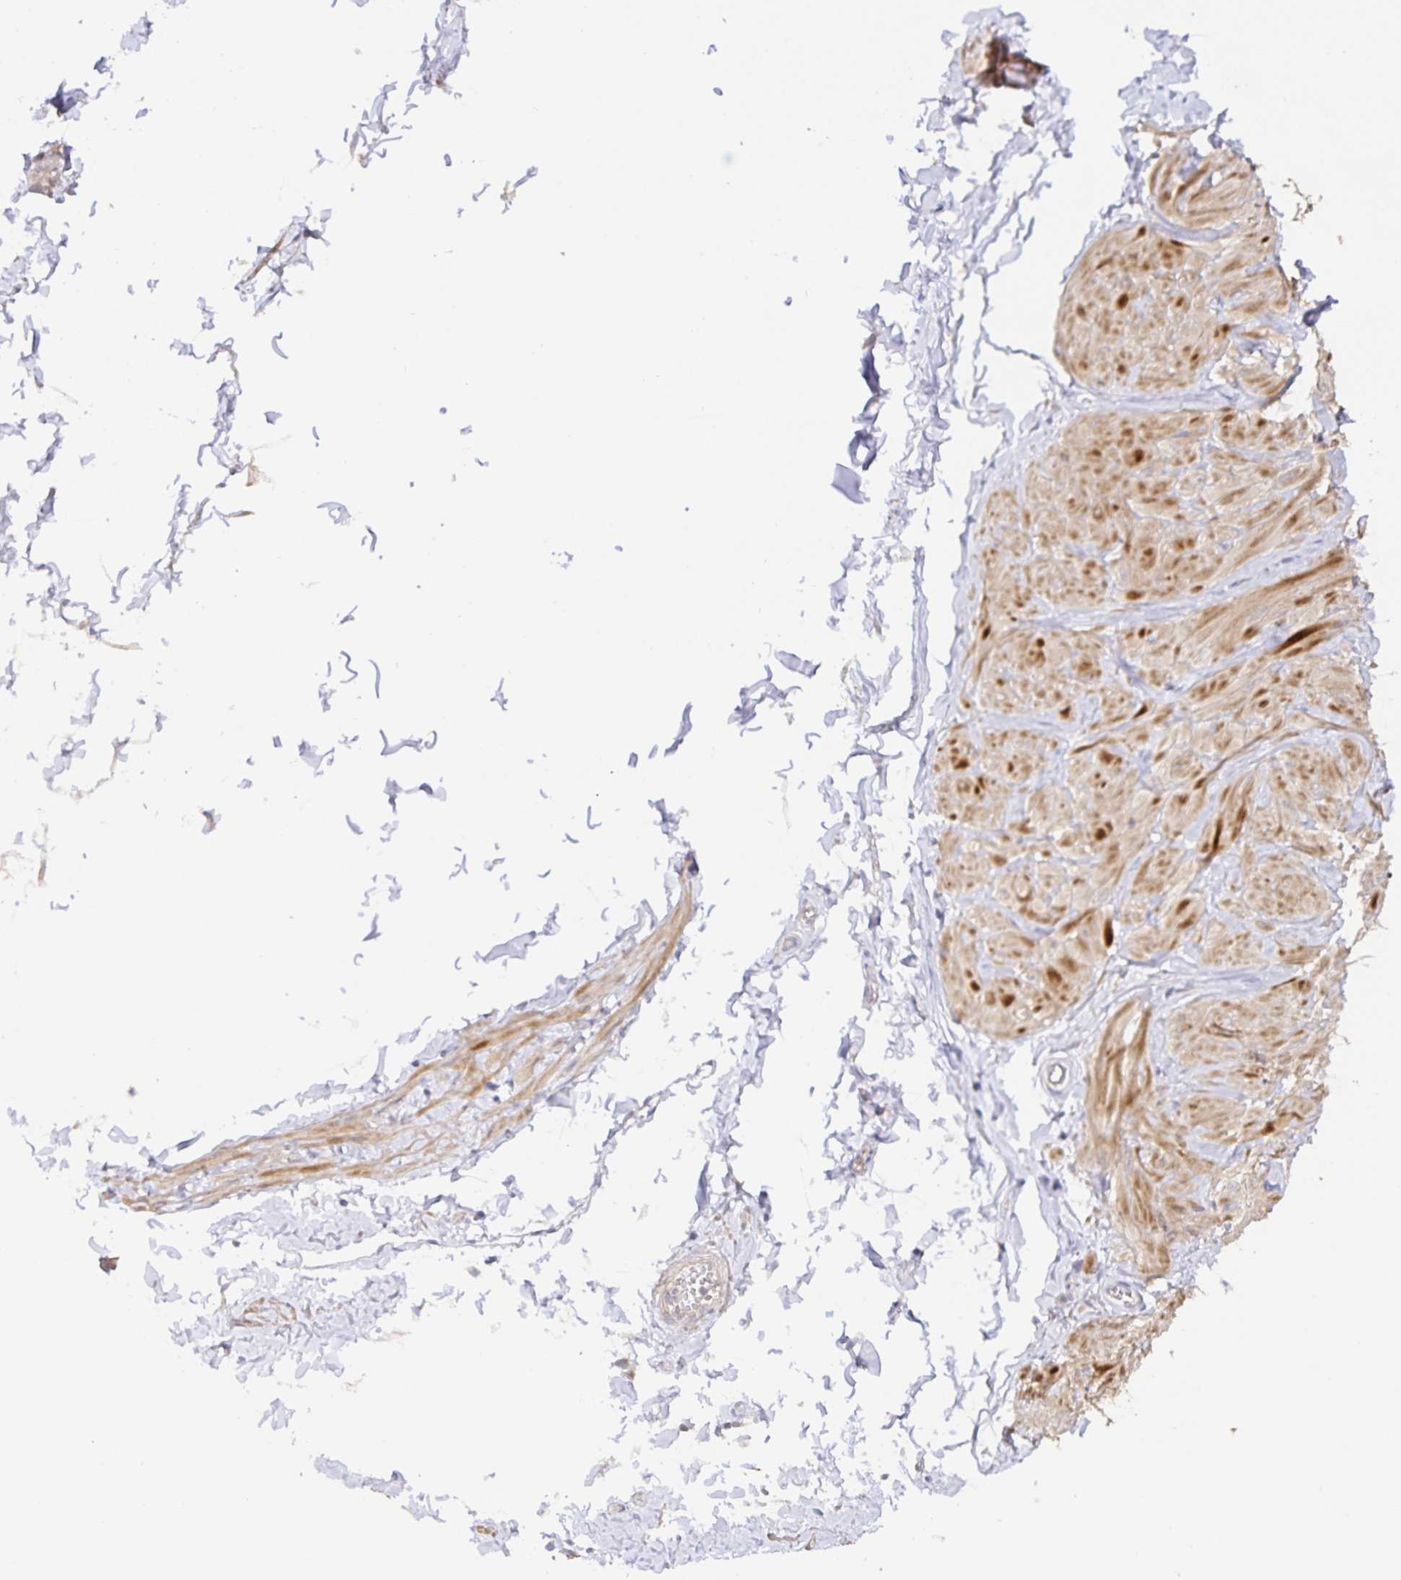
{"staining": {"intensity": "negative", "quantity": "none", "location": "none"}, "tissue": "adipose tissue", "cell_type": "Adipocytes", "image_type": "normal", "snomed": [{"axis": "morphology", "description": "Normal tissue, NOS"}, {"axis": "topography", "description": "Soft tissue"}, {"axis": "topography", "description": "Adipose tissue"}, {"axis": "topography", "description": "Vascular tissue"}, {"axis": "topography", "description": "Peripheral nerve tissue"}], "caption": "IHC micrograph of benign adipose tissue: adipose tissue stained with DAB (3,3'-diaminobenzidine) demonstrates no significant protein staining in adipocytes. Brightfield microscopy of IHC stained with DAB (brown) and hematoxylin (blue), captured at high magnification.", "gene": "ZDHHC11B", "patient": {"sex": "male", "age": 29}}